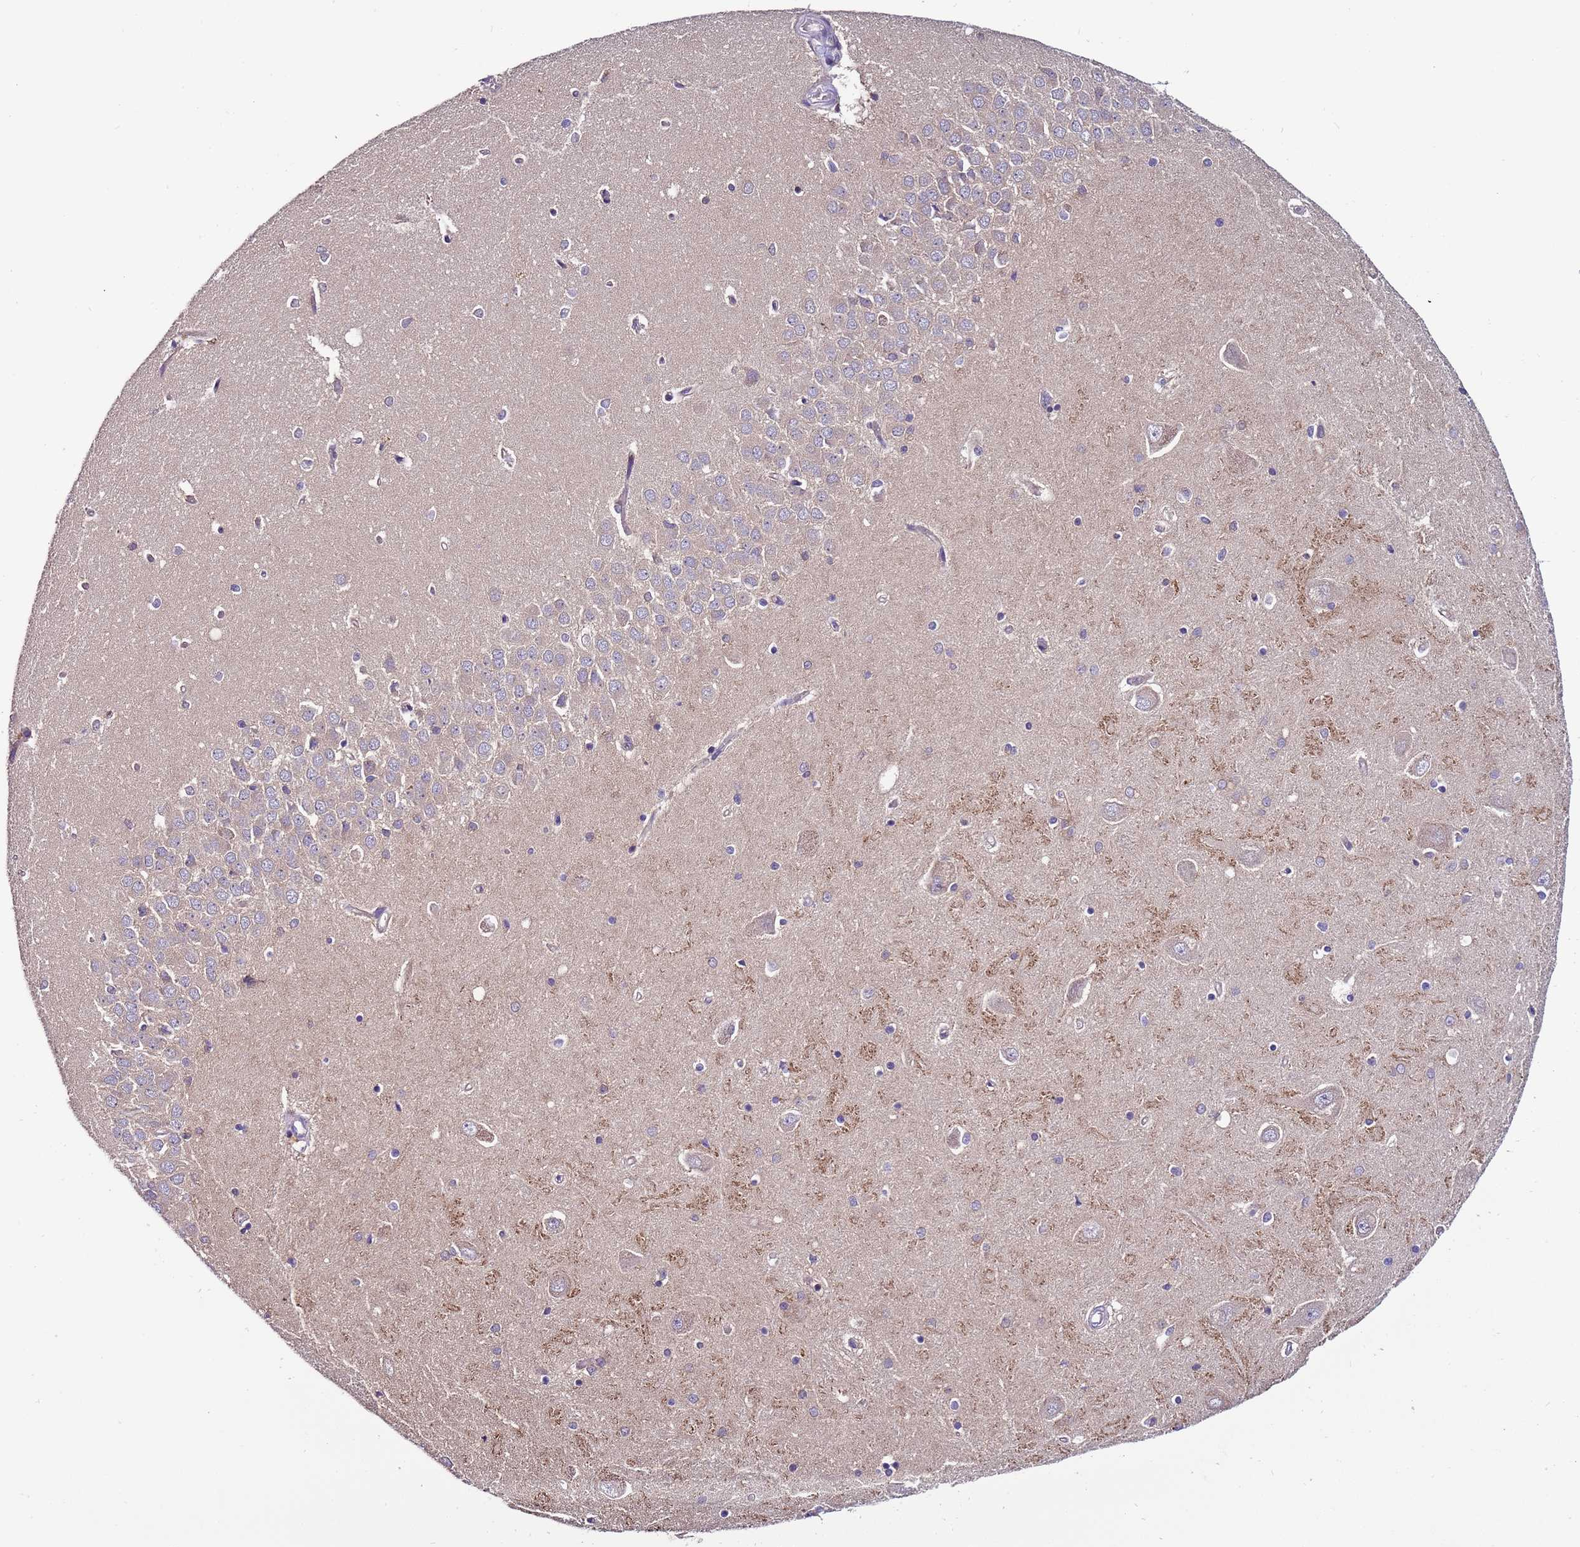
{"staining": {"intensity": "negative", "quantity": "none", "location": "none"}, "tissue": "hippocampus", "cell_type": "Glial cells", "image_type": "normal", "snomed": [{"axis": "morphology", "description": "Normal tissue, NOS"}, {"axis": "topography", "description": "Hippocampus"}], "caption": "Immunohistochemical staining of unremarkable human hippocampus demonstrates no significant expression in glial cells.", "gene": "IGIP", "patient": {"sex": "male", "age": 45}}